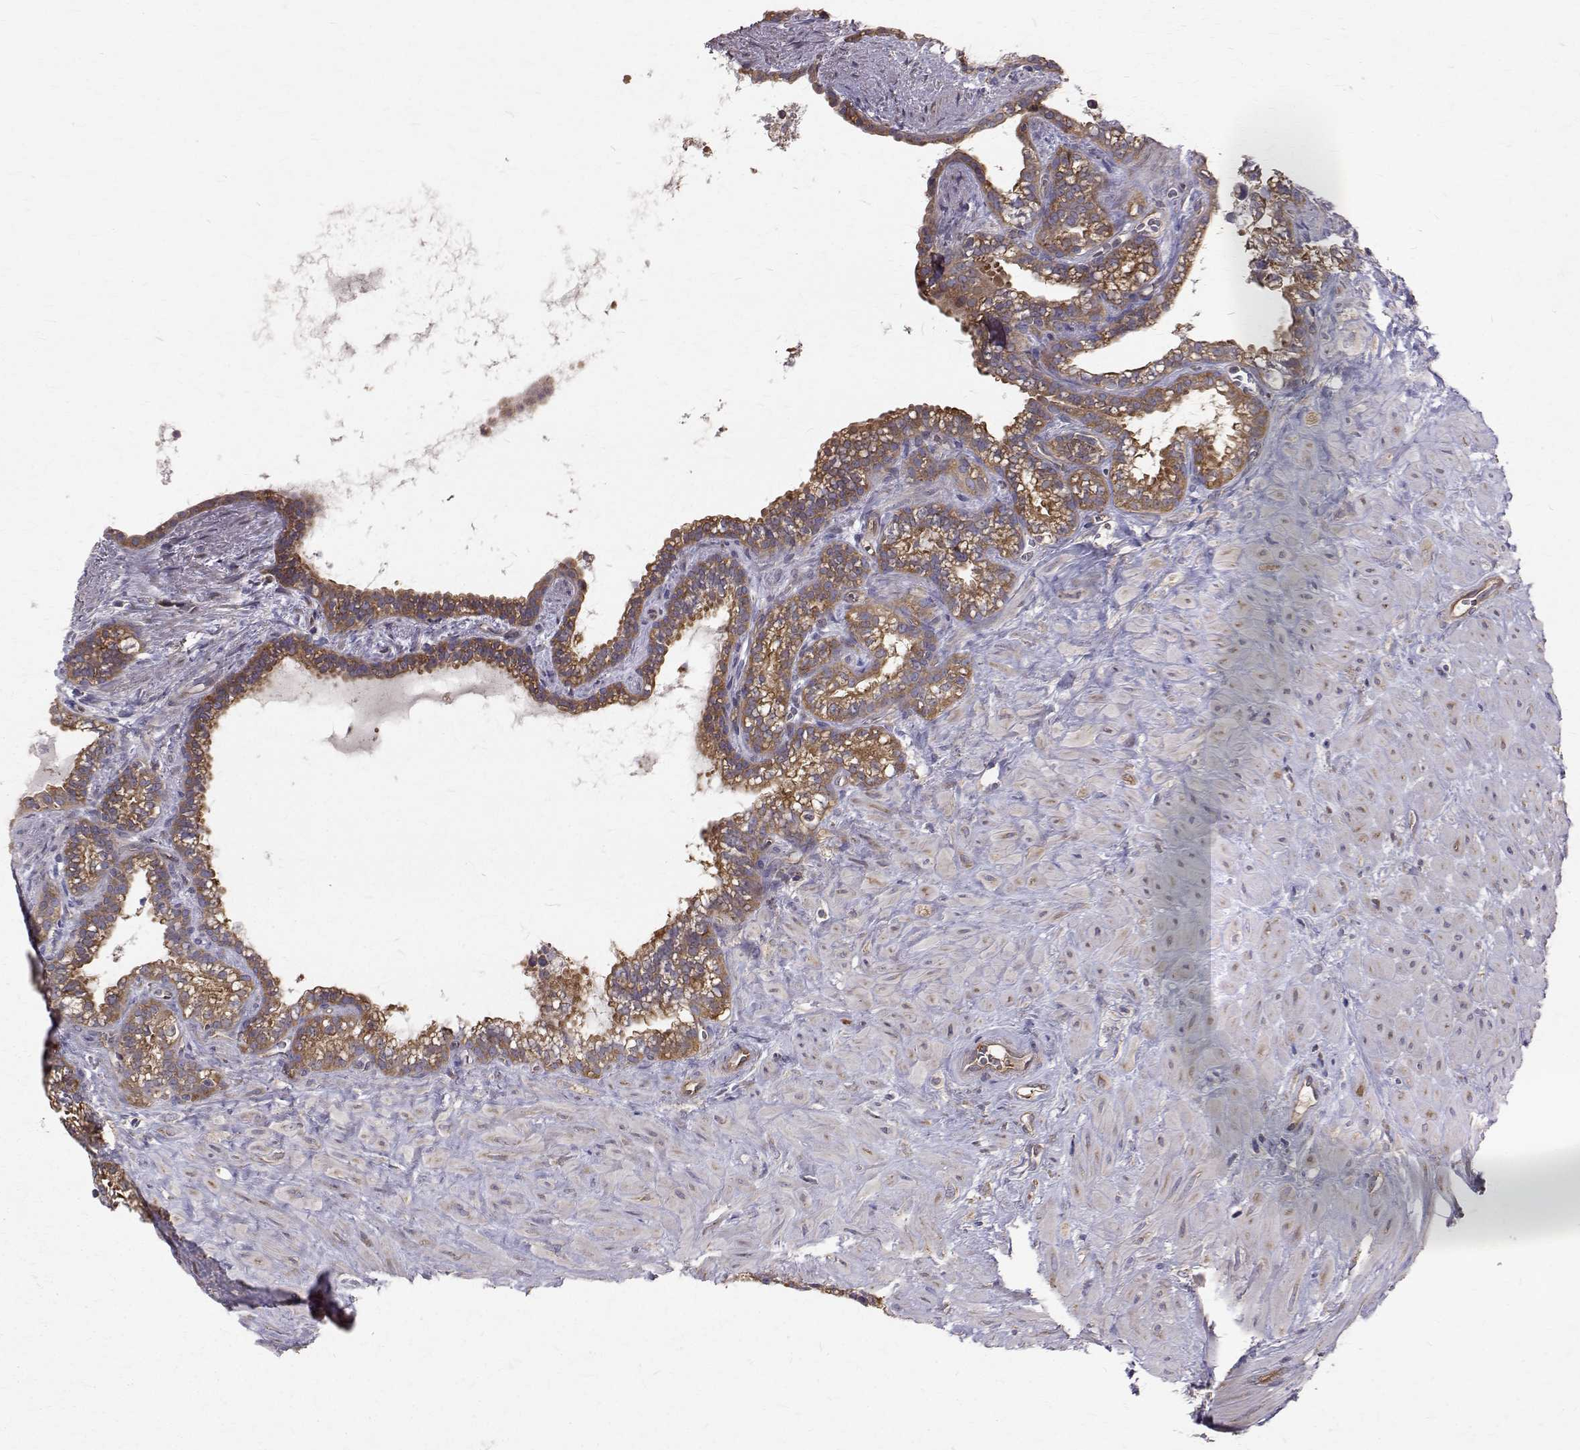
{"staining": {"intensity": "moderate", "quantity": ">75%", "location": "cytoplasmic/membranous"}, "tissue": "seminal vesicle", "cell_type": "Glandular cells", "image_type": "normal", "snomed": [{"axis": "morphology", "description": "Normal tissue, NOS"}, {"axis": "topography", "description": "Seminal veicle"}], "caption": "Unremarkable seminal vesicle was stained to show a protein in brown. There is medium levels of moderate cytoplasmic/membranous expression in about >75% of glandular cells. (DAB IHC, brown staining for protein, blue staining for nuclei).", "gene": "FARSB", "patient": {"sex": "male", "age": 76}}